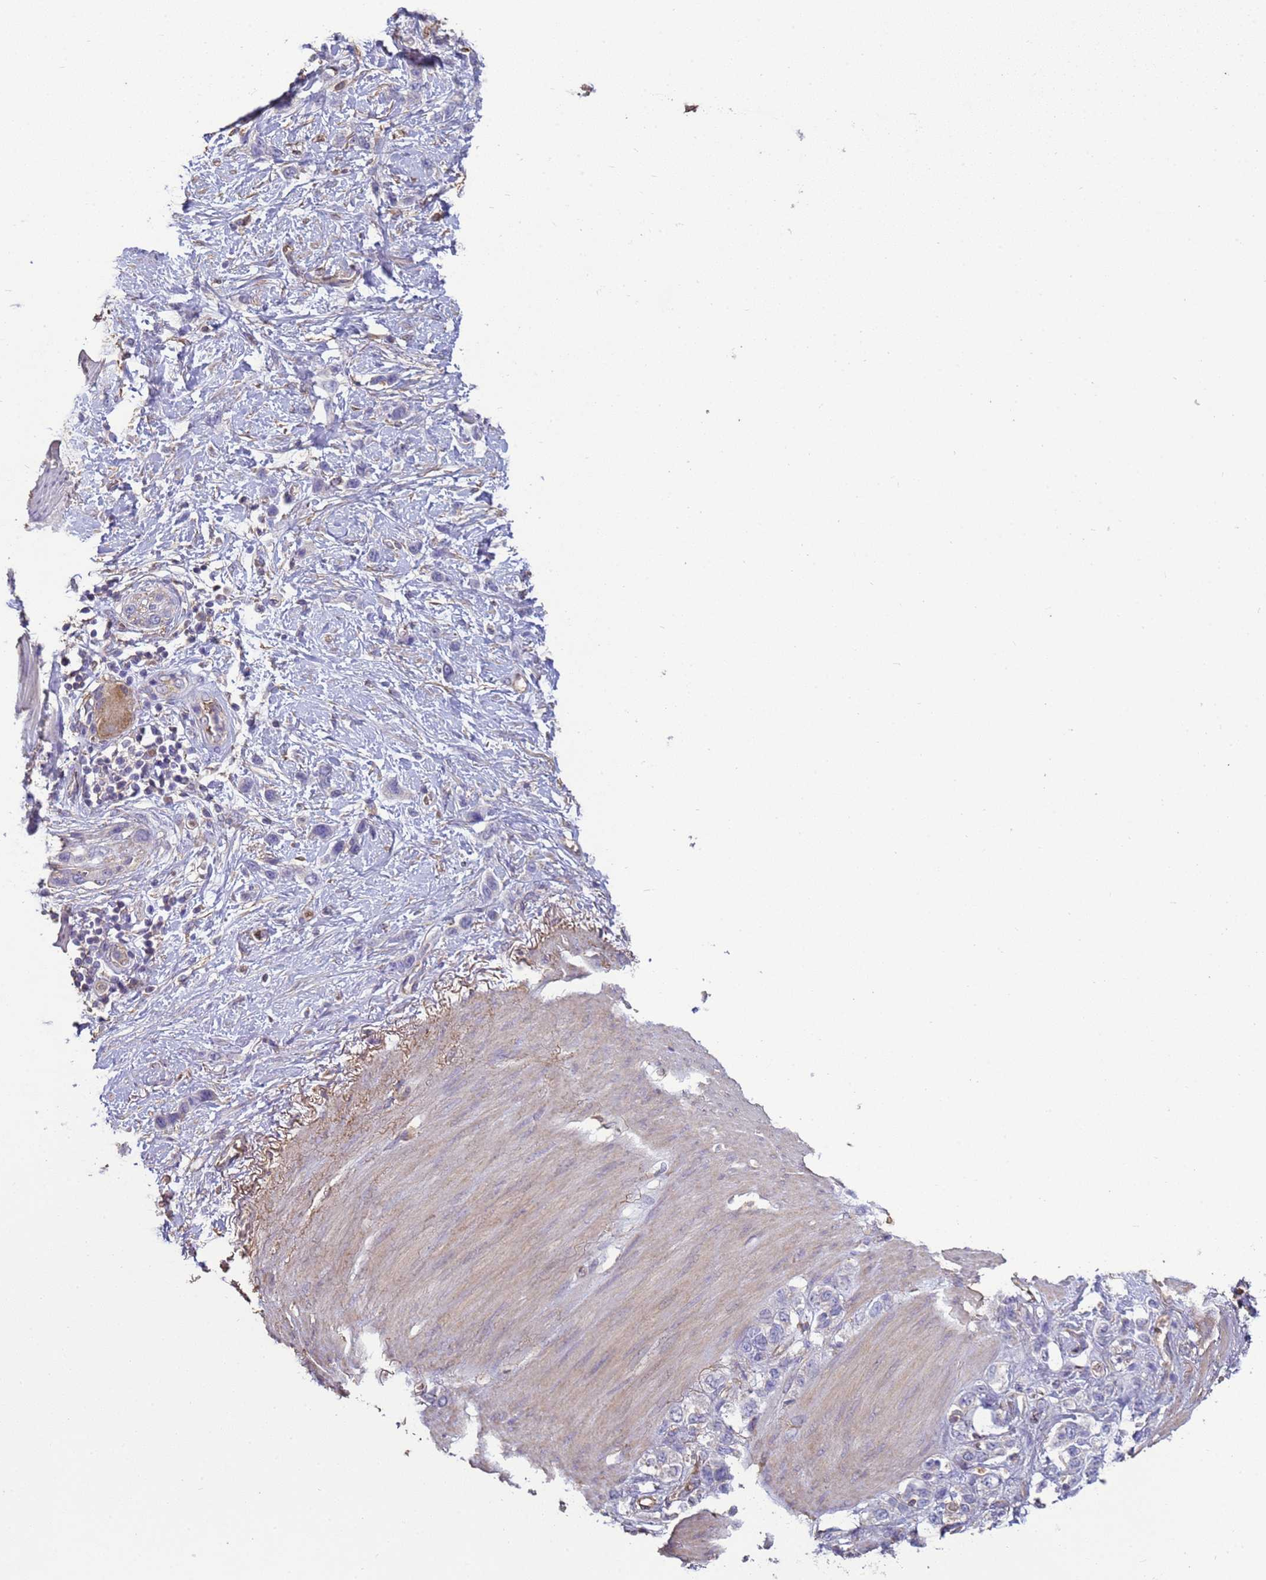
{"staining": {"intensity": "negative", "quantity": "none", "location": "none"}, "tissue": "stomach cancer", "cell_type": "Tumor cells", "image_type": "cancer", "snomed": [{"axis": "morphology", "description": "Adenocarcinoma, NOS"}, {"axis": "morphology", "description": "Adenocarcinoma, High grade"}, {"axis": "topography", "description": "Stomach, upper"}, {"axis": "topography", "description": "Stomach, lower"}], "caption": "Micrograph shows no protein positivity in tumor cells of stomach cancer (adenocarcinoma) tissue.", "gene": "SGIP1", "patient": {"sex": "female", "age": 65}}